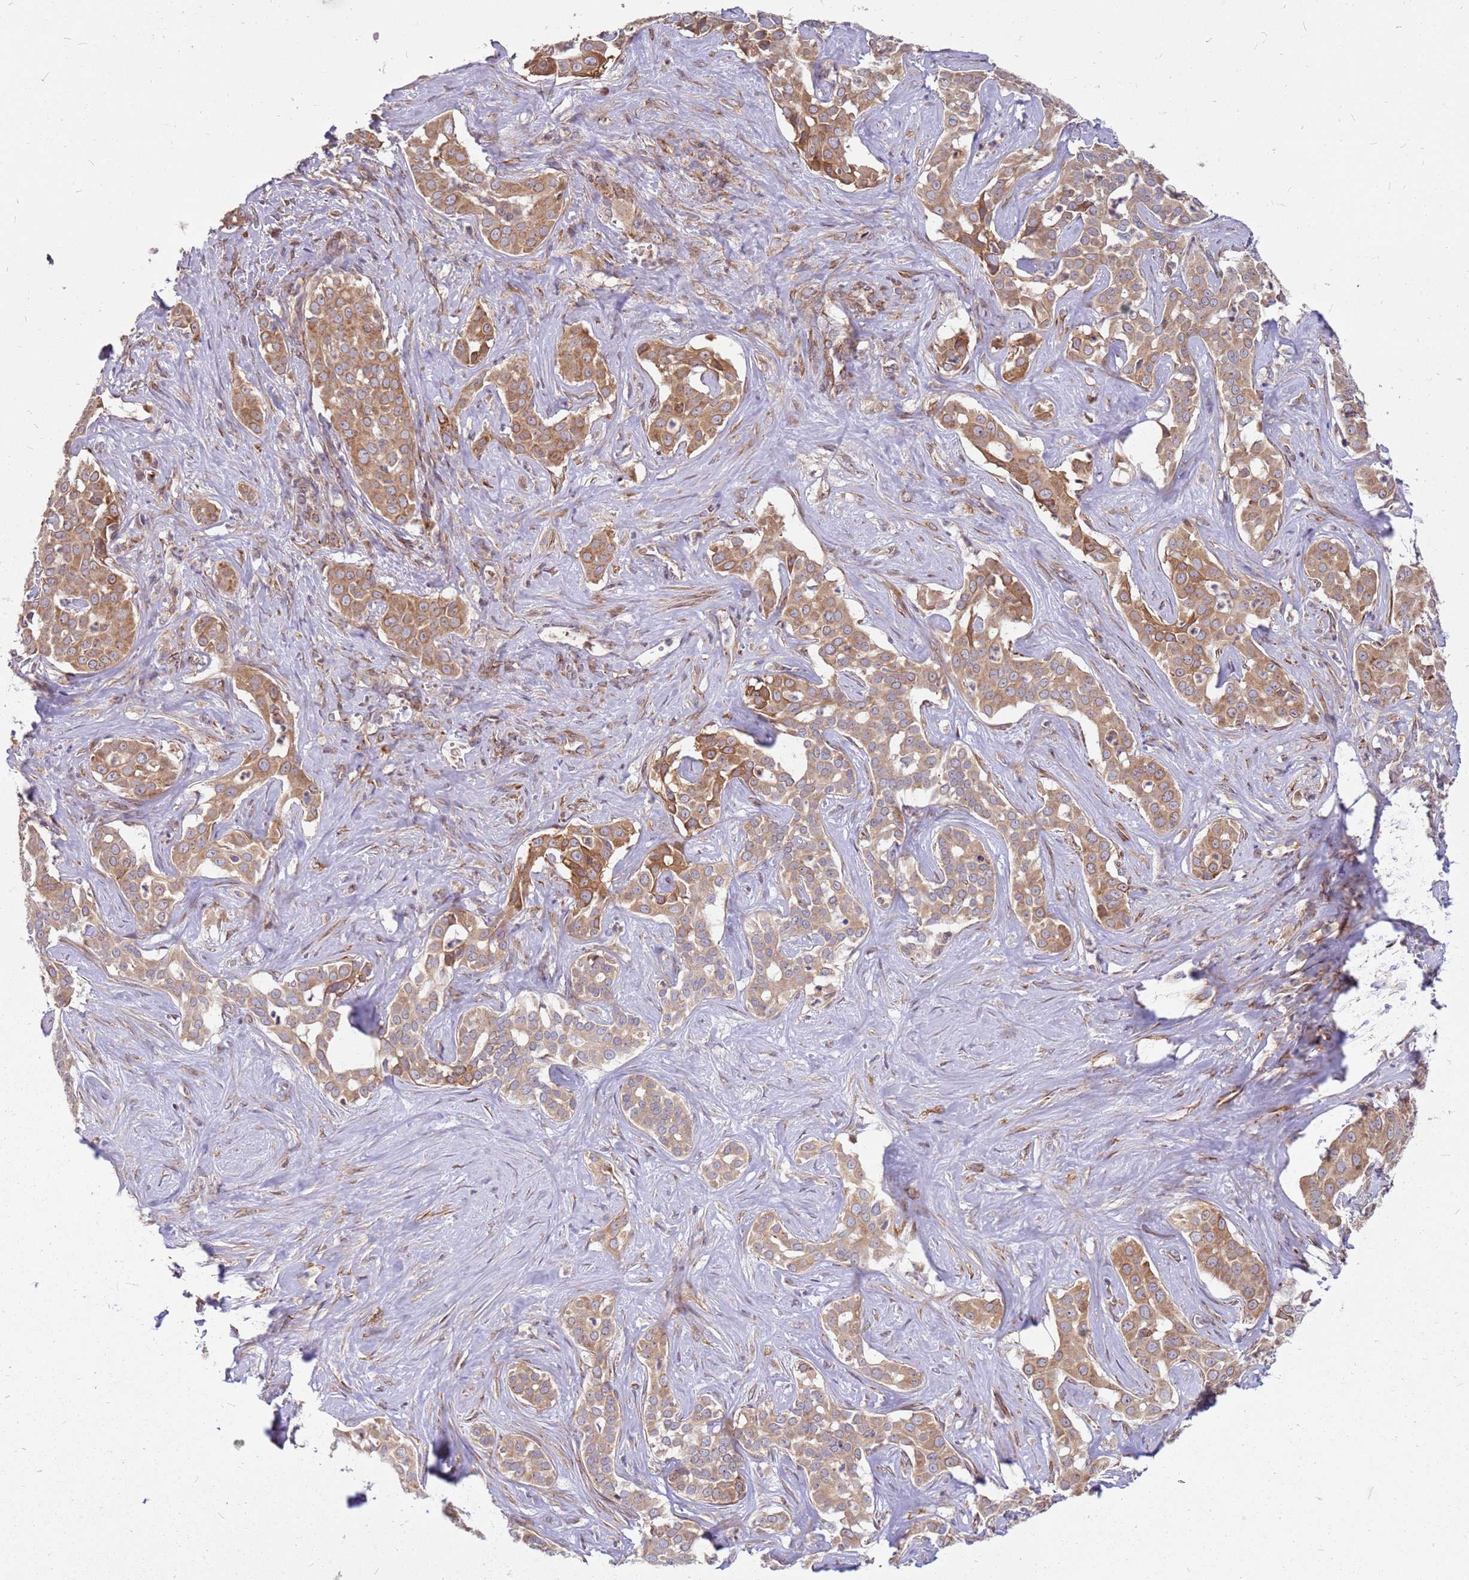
{"staining": {"intensity": "moderate", "quantity": ">75%", "location": "cytoplasmic/membranous"}, "tissue": "liver cancer", "cell_type": "Tumor cells", "image_type": "cancer", "snomed": [{"axis": "morphology", "description": "Cholangiocarcinoma"}, {"axis": "topography", "description": "Liver"}], "caption": "Liver cancer (cholangiocarcinoma) stained for a protein (brown) shows moderate cytoplasmic/membranous positive expression in approximately >75% of tumor cells.", "gene": "CCDC159", "patient": {"sex": "male", "age": 67}}